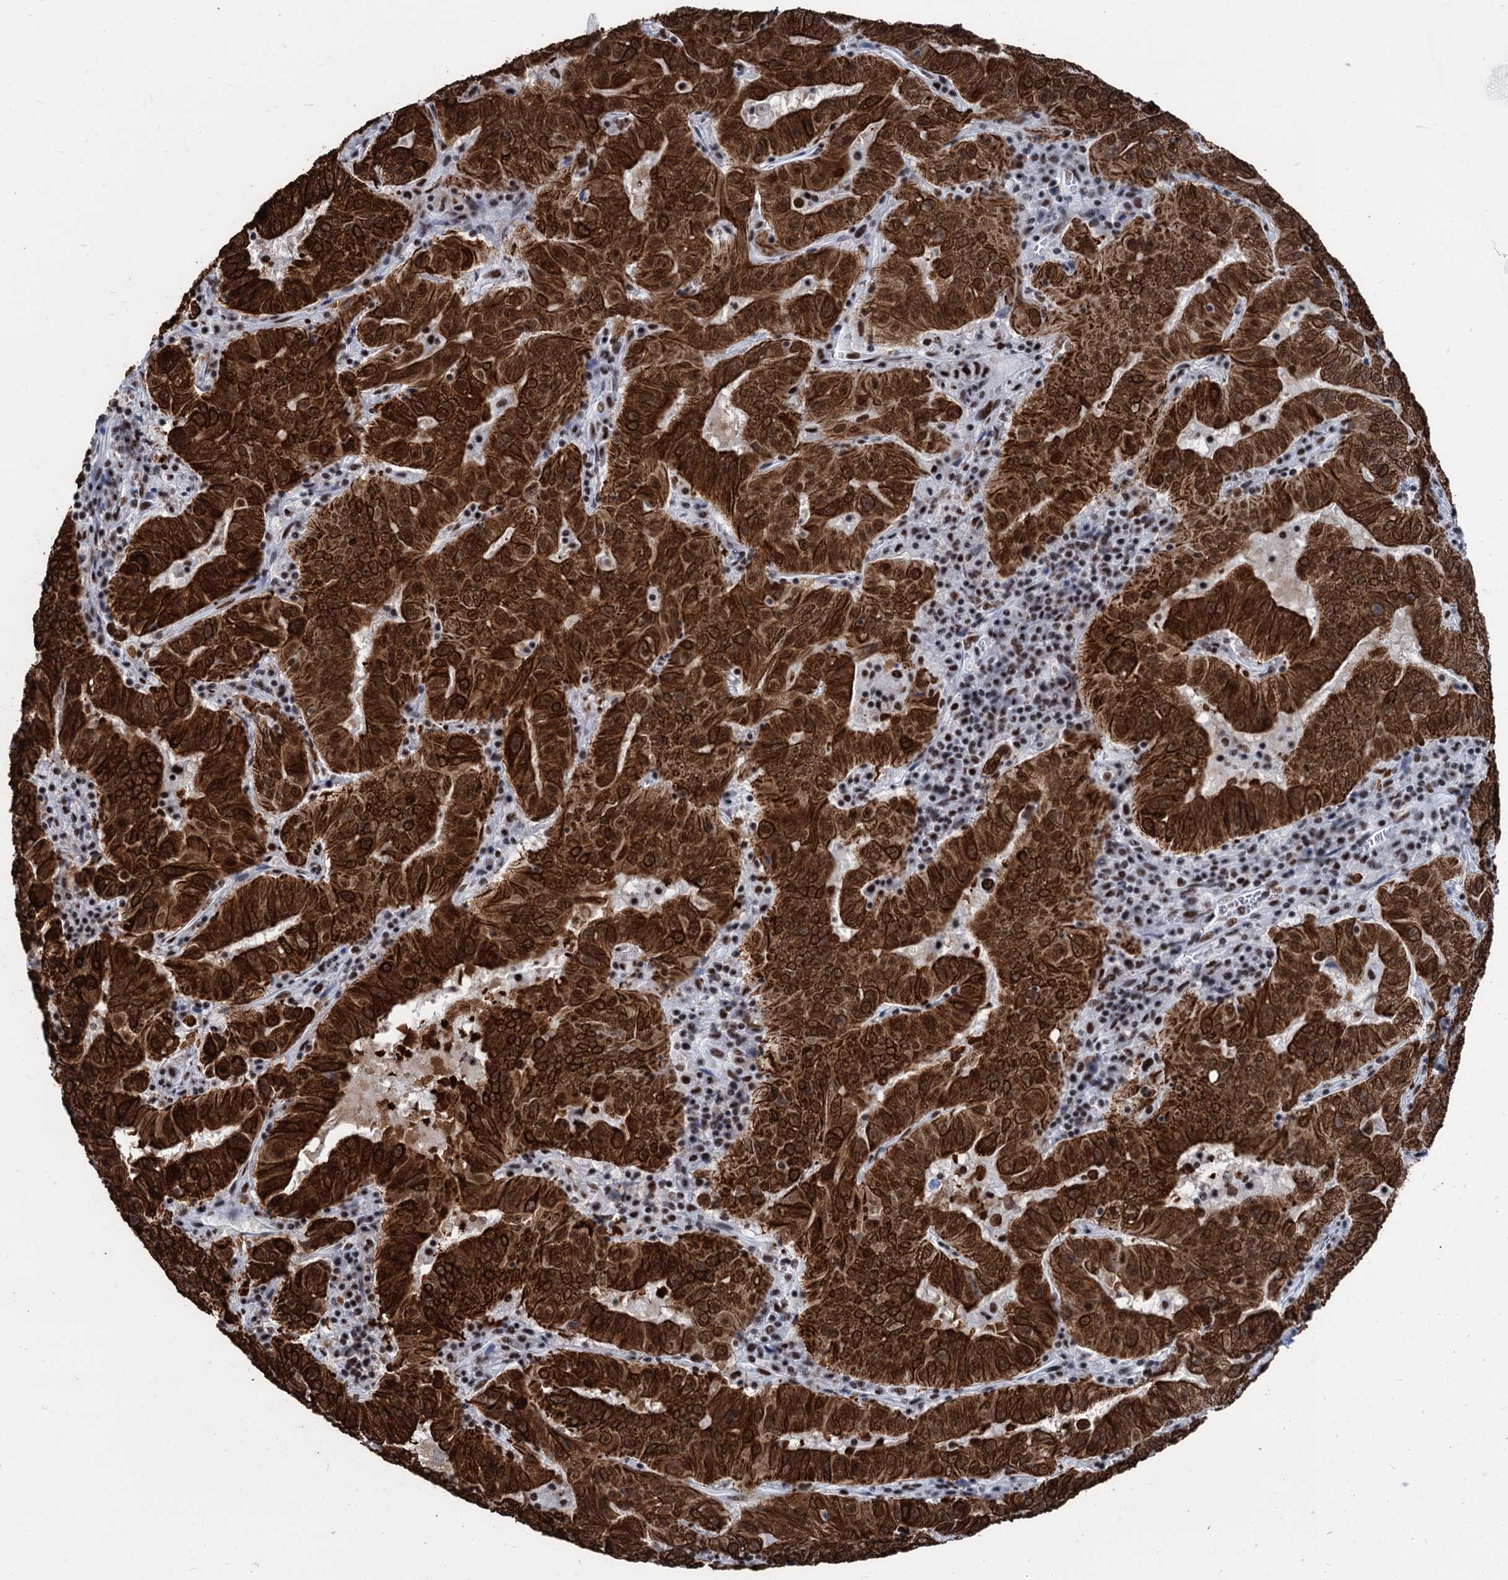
{"staining": {"intensity": "strong", "quantity": ">75%", "location": "cytoplasmic/membranous,nuclear"}, "tissue": "pancreatic cancer", "cell_type": "Tumor cells", "image_type": "cancer", "snomed": [{"axis": "morphology", "description": "Adenocarcinoma, NOS"}, {"axis": "topography", "description": "Pancreas"}], "caption": "Immunohistochemistry (IHC) micrograph of adenocarcinoma (pancreatic) stained for a protein (brown), which demonstrates high levels of strong cytoplasmic/membranous and nuclear positivity in approximately >75% of tumor cells.", "gene": "DDX23", "patient": {"sex": "male", "age": 63}}